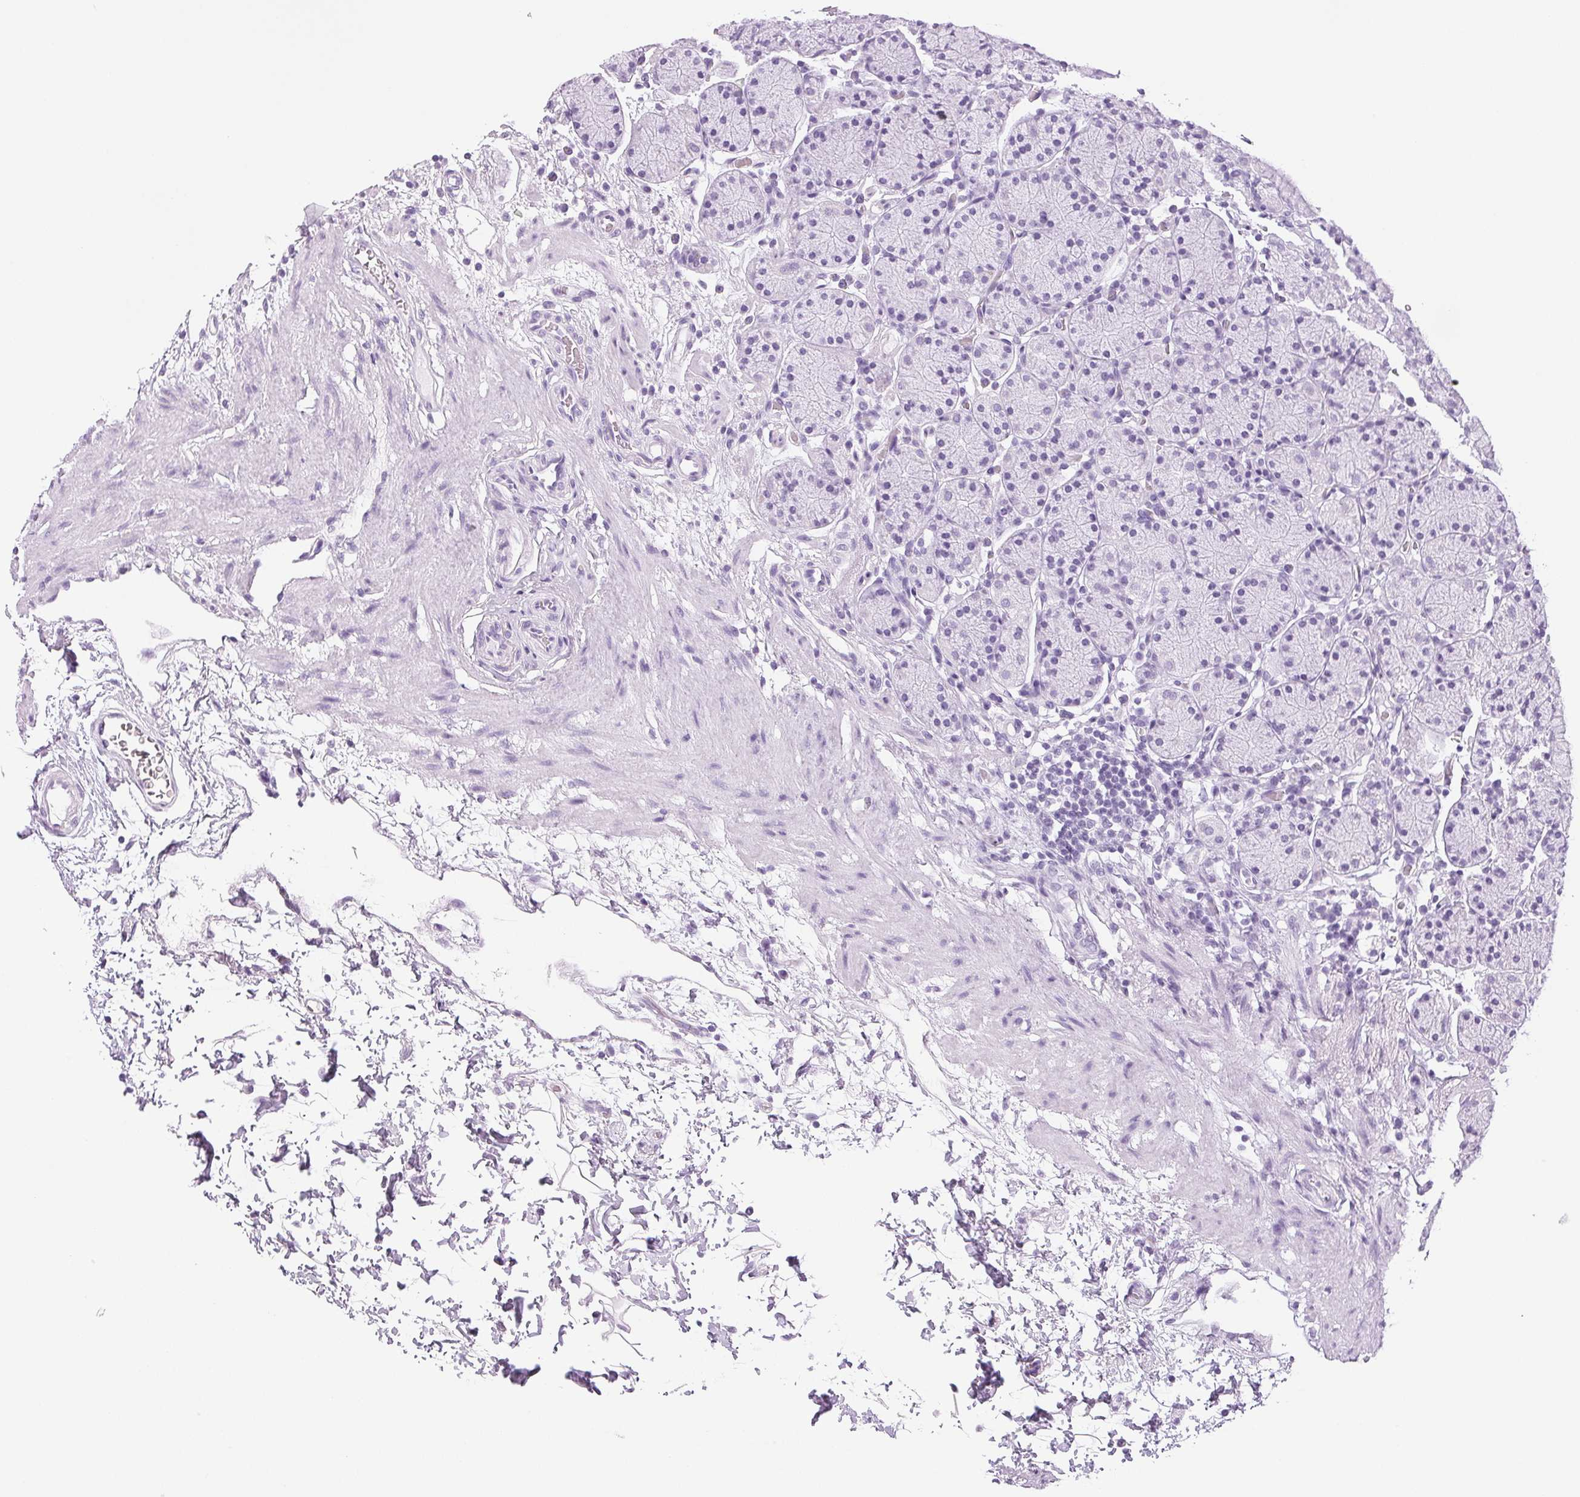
{"staining": {"intensity": "negative", "quantity": "none", "location": "none"}, "tissue": "stomach", "cell_type": "Glandular cells", "image_type": "normal", "snomed": [{"axis": "morphology", "description": "Normal tissue, NOS"}, {"axis": "topography", "description": "Stomach, upper"}, {"axis": "topography", "description": "Stomach"}], "caption": "Normal stomach was stained to show a protein in brown. There is no significant expression in glandular cells.", "gene": "DNAJC6", "patient": {"sex": "male", "age": 62}}